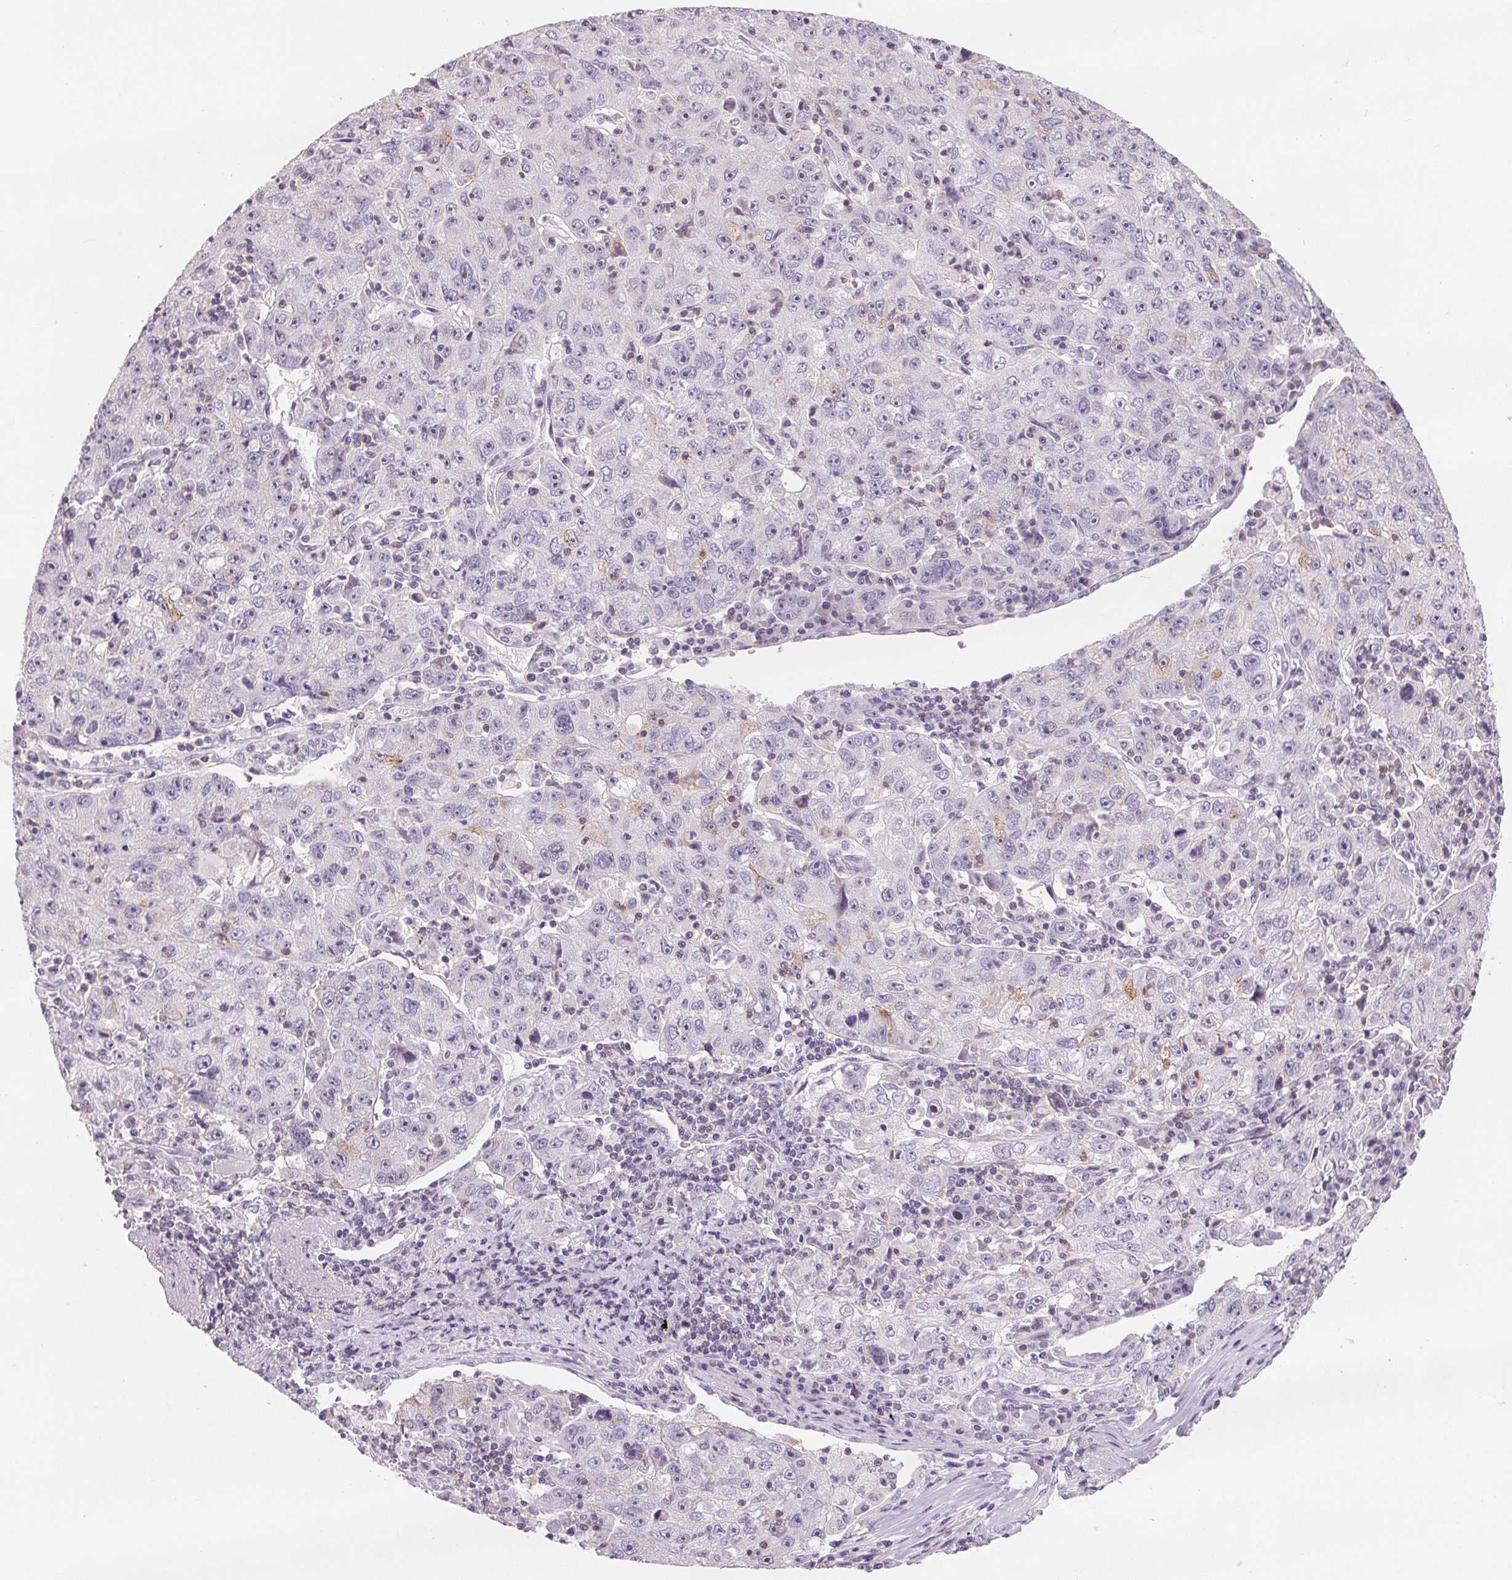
{"staining": {"intensity": "negative", "quantity": "none", "location": "none"}, "tissue": "lung cancer", "cell_type": "Tumor cells", "image_type": "cancer", "snomed": [{"axis": "morphology", "description": "Normal morphology"}, {"axis": "morphology", "description": "Adenocarcinoma, NOS"}, {"axis": "topography", "description": "Lymph node"}, {"axis": "topography", "description": "Lung"}], "caption": "This is an IHC image of adenocarcinoma (lung). There is no positivity in tumor cells.", "gene": "CD69", "patient": {"sex": "female", "age": 57}}